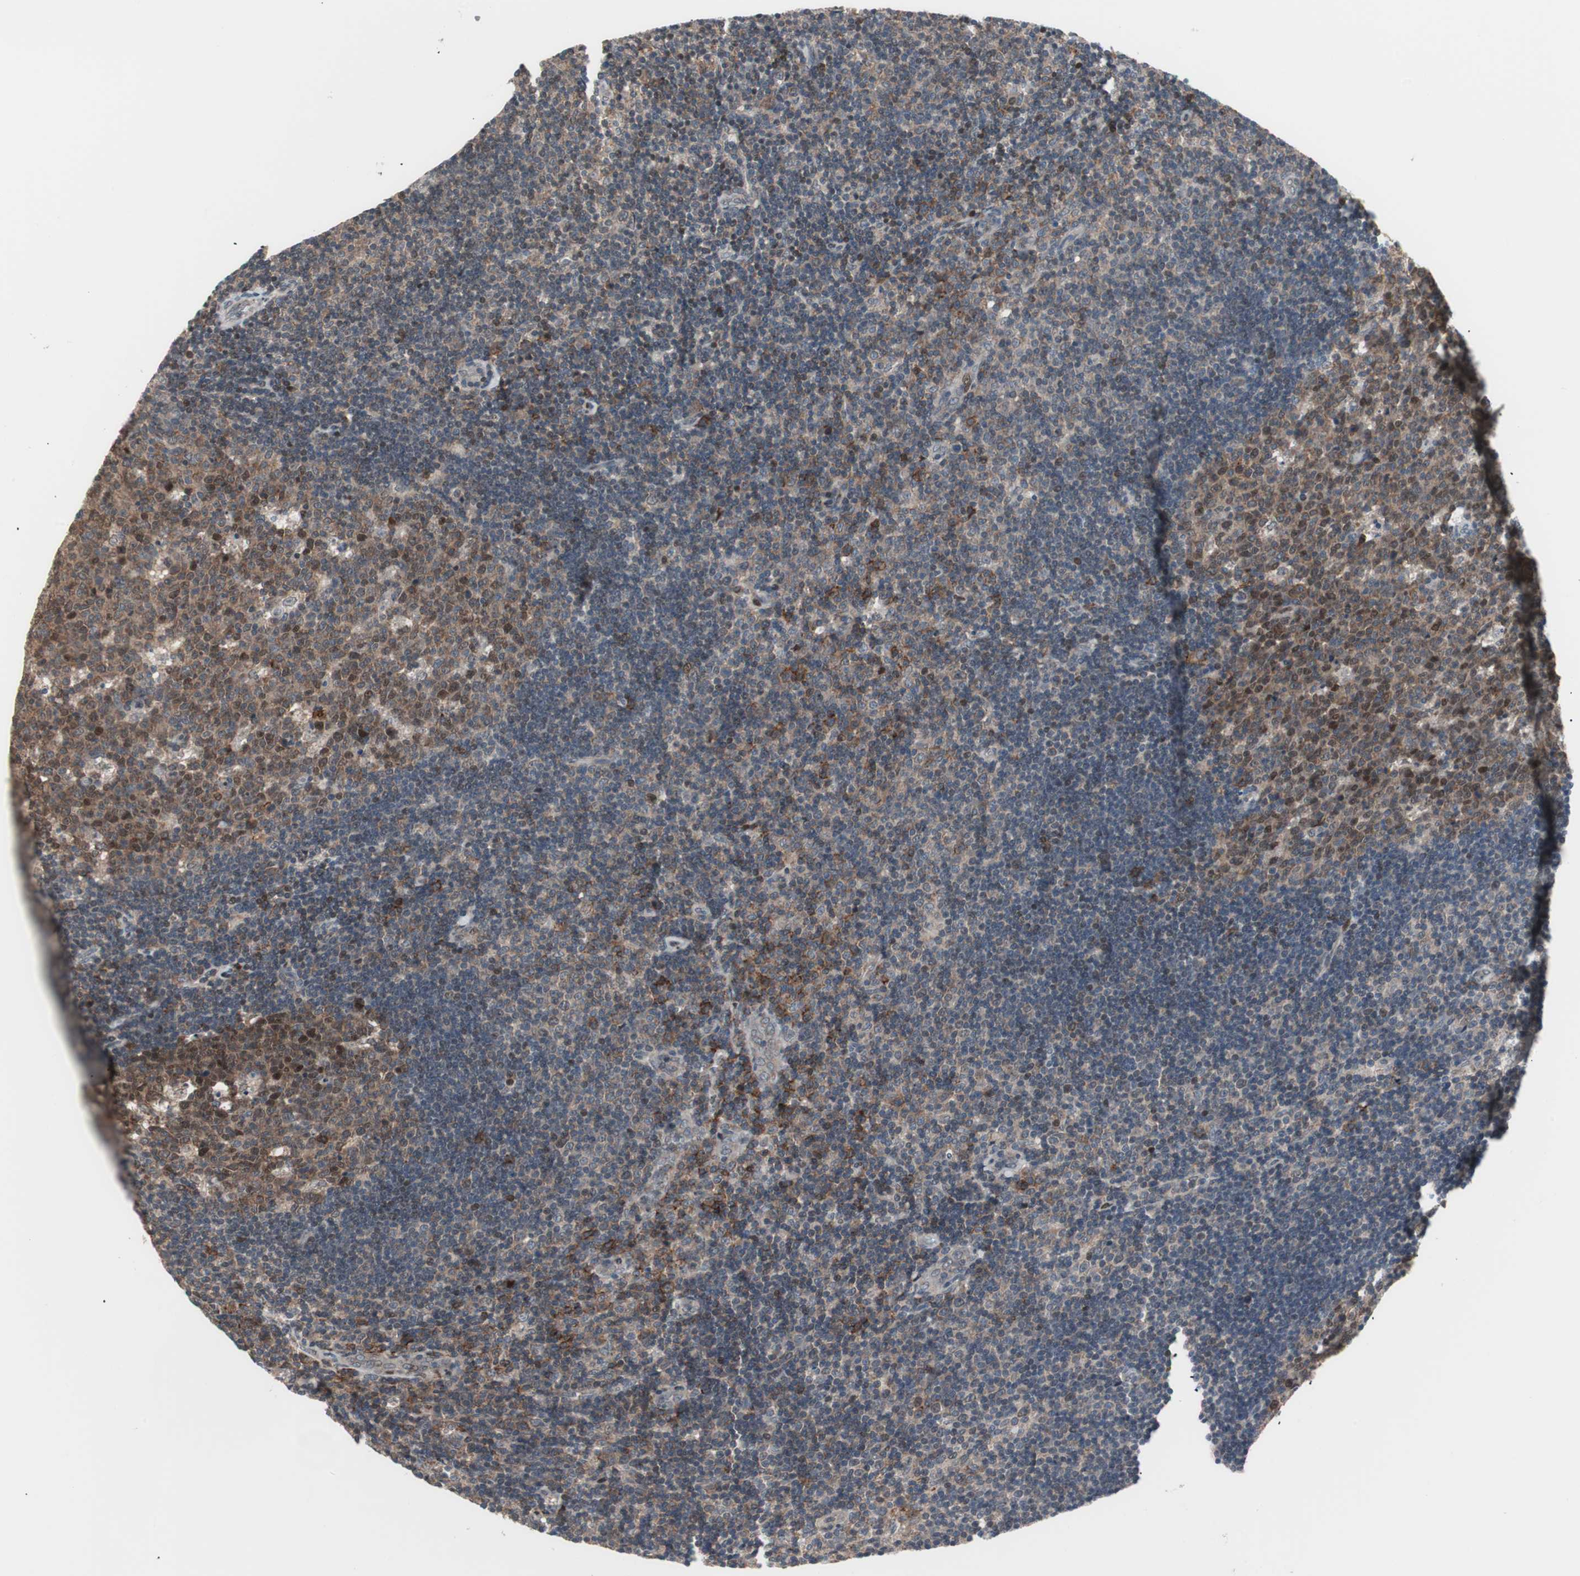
{"staining": {"intensity": "moderate", "quantity": ">75%", "location": "cytoplasmic/membranous,nuclear"}, "tissue": "lymph node", "cell_type": "Germinal center cells", "image_type": "normal", "snomed": [{"axis": "morphology", "description": "Normal tissue, NOS"}, {"axis": "topography", "description": "Lymph node"}, {"axis": "topography", "description": "Salivary gland"}], "caption": "High-magnification brightfield microscopy of normal lymph node stained with DAB (3,3'-diaminobenzidine) (brown) and counterstained with hematoxylin (blue). germinal center cells exhibit moderate cytoplasmic/membranous,nuclear expression is present in approximately>75% of cells. Ihc stains the protein of interest in brown and the nuclei are stained blue.", "gene": "POLH", "patient": {"sex": "male", "age": 8}}